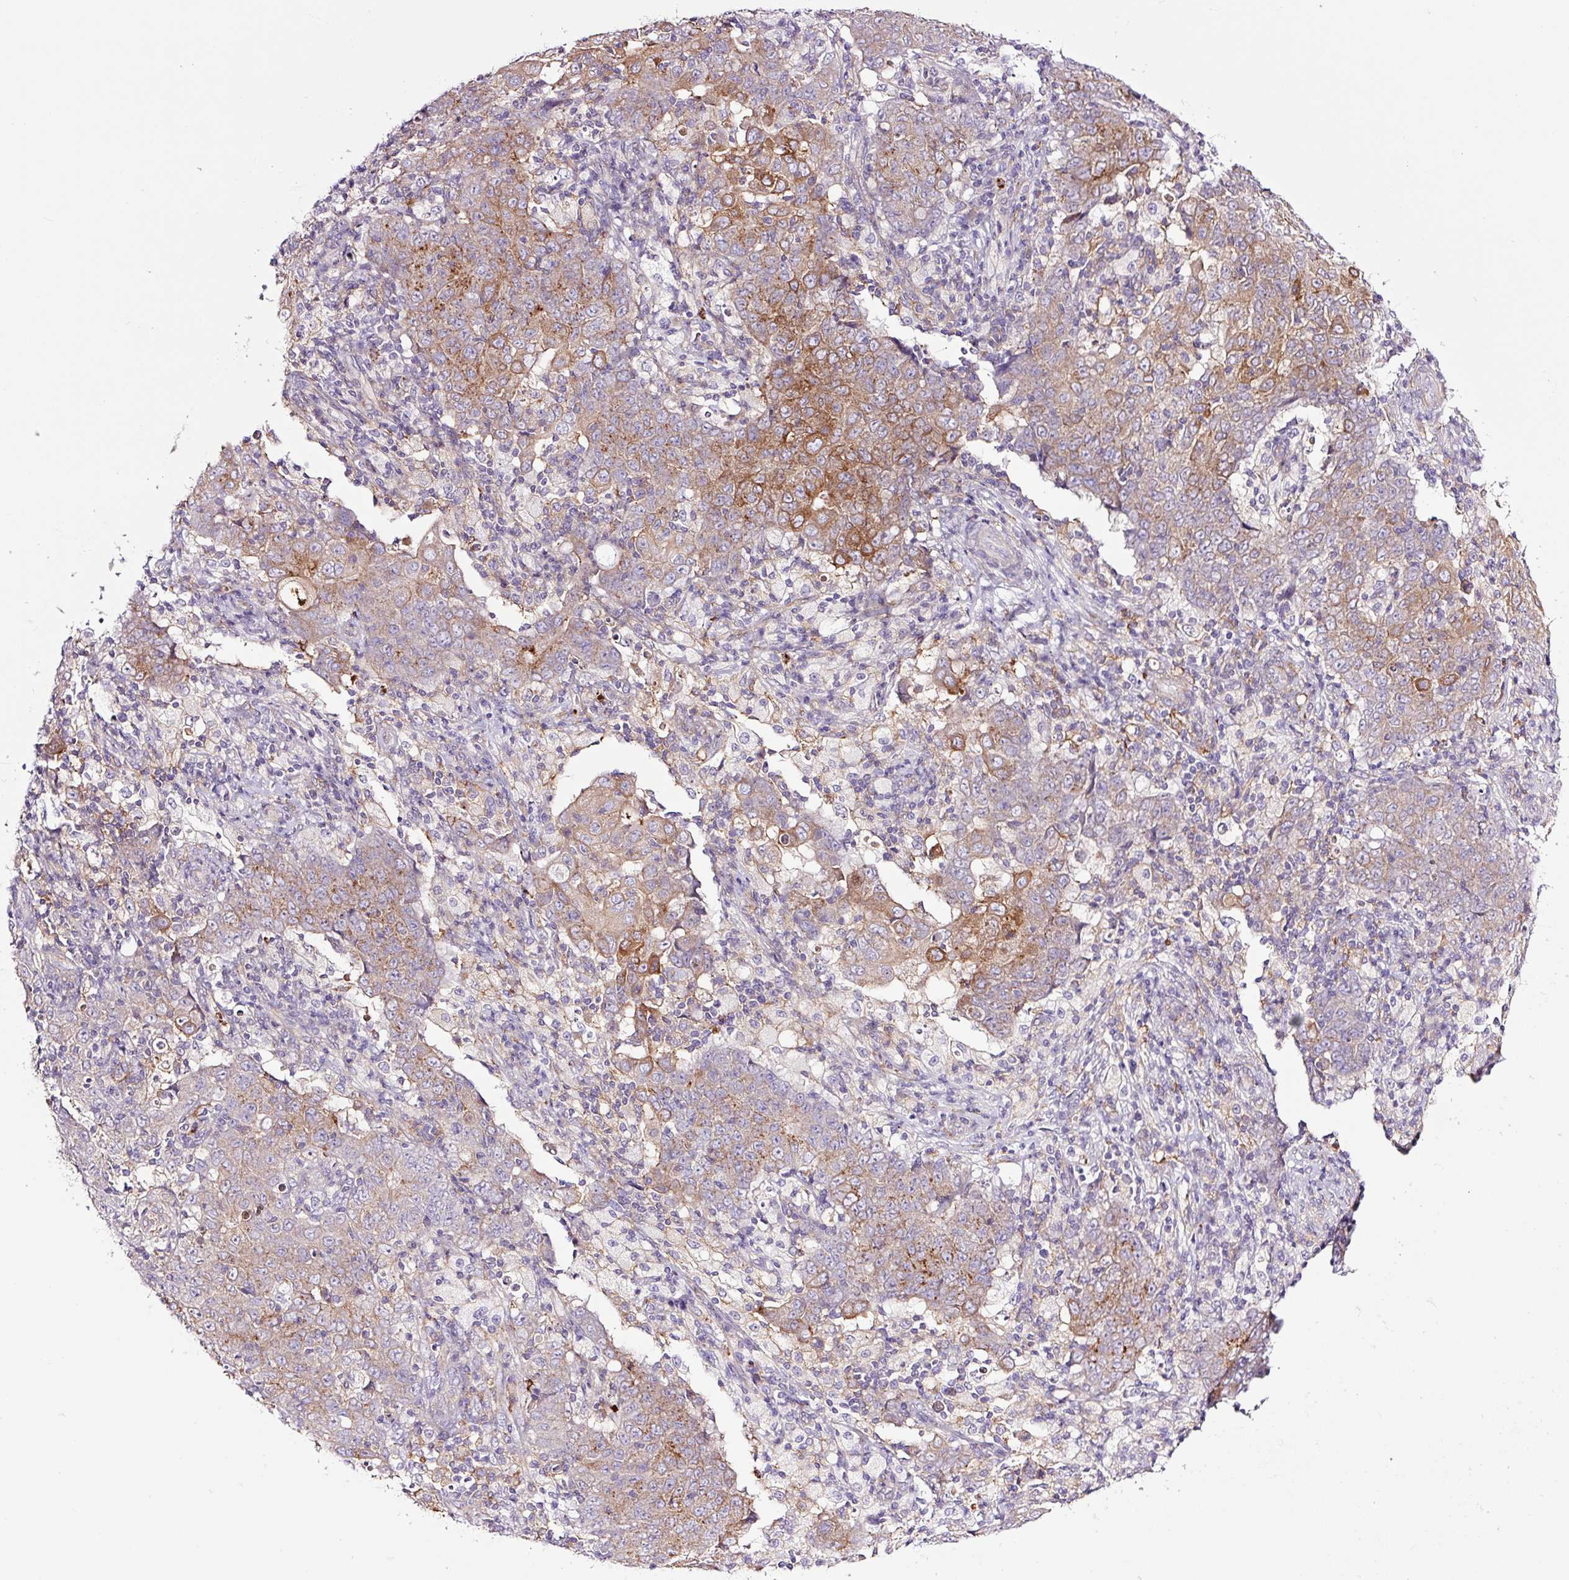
{"staining": {"intensity": "moderate", "quantity": "25%-75%", "location": "cytoplasmic/membranous"}, "tissue": "ovarian cancer", "cell_type": "Tumor cells", "image_type": "cancer", "snomed": [{"axis": "morphology", "description": "Carcinoma, endometroid"}, {"axis": "topography", "description": "Ovary"}], "caption": "Protein staining of ovarian cancer (endometroid carcinoma) tissue displays moderate cytoplasmic/membranous positivity in about 25%-75% of tumor cells.", "gene": "SH2D6", "patient": {"sex": "female", "age": 42}}